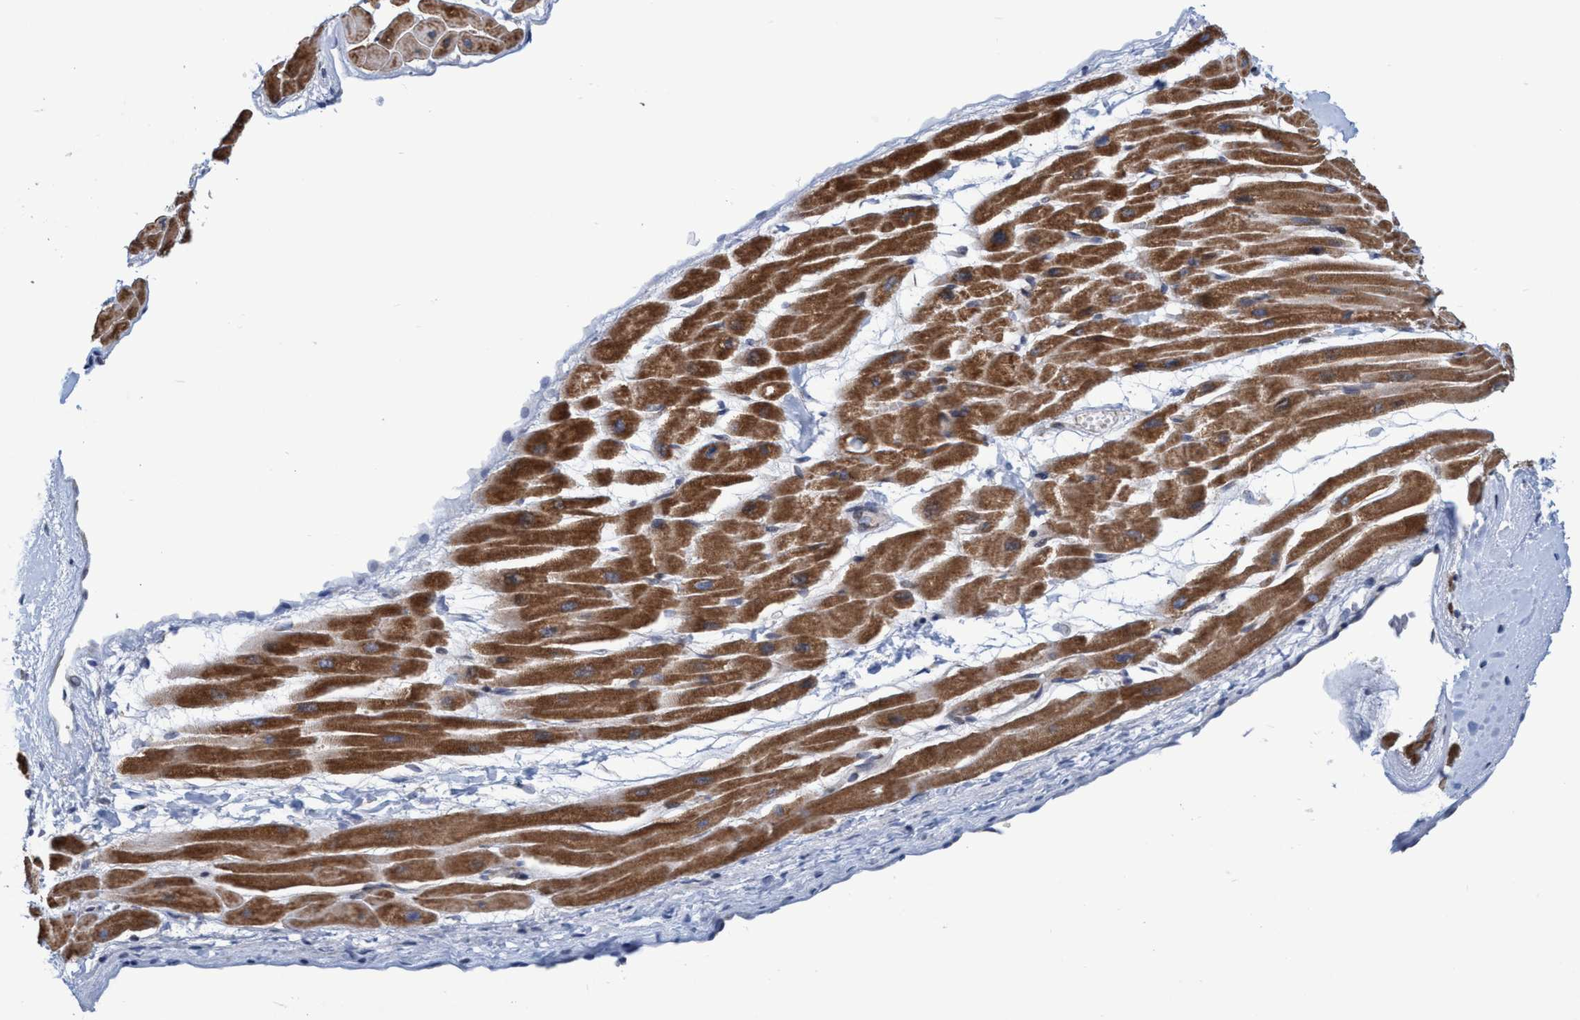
{"staining": {"intensity": "moderate", "quantity": ">75%", "location": "cytoplasmic/membranous"}, "tissue": "heart muscle", "cell_type": "Cardiomyocytes", "image_type": "normal", "snomed": [{"axis": "morphology", "description": "Normal tissue, NOS"}, {"axis": "topography", "description": "Heart"}], "caption": "Heart muscle stained with DAB (3,3'-diaminobenzidine) immunohistochemistry (IHC) displays medium levels of moderate cytoplasmic/membranous staining in about >75% of cardiomyocytes. The protein is shown in brown color, while the nuclei are stained blue.", "gene": "POLR1F", "patient": {"sex": "male", "age": 45}}